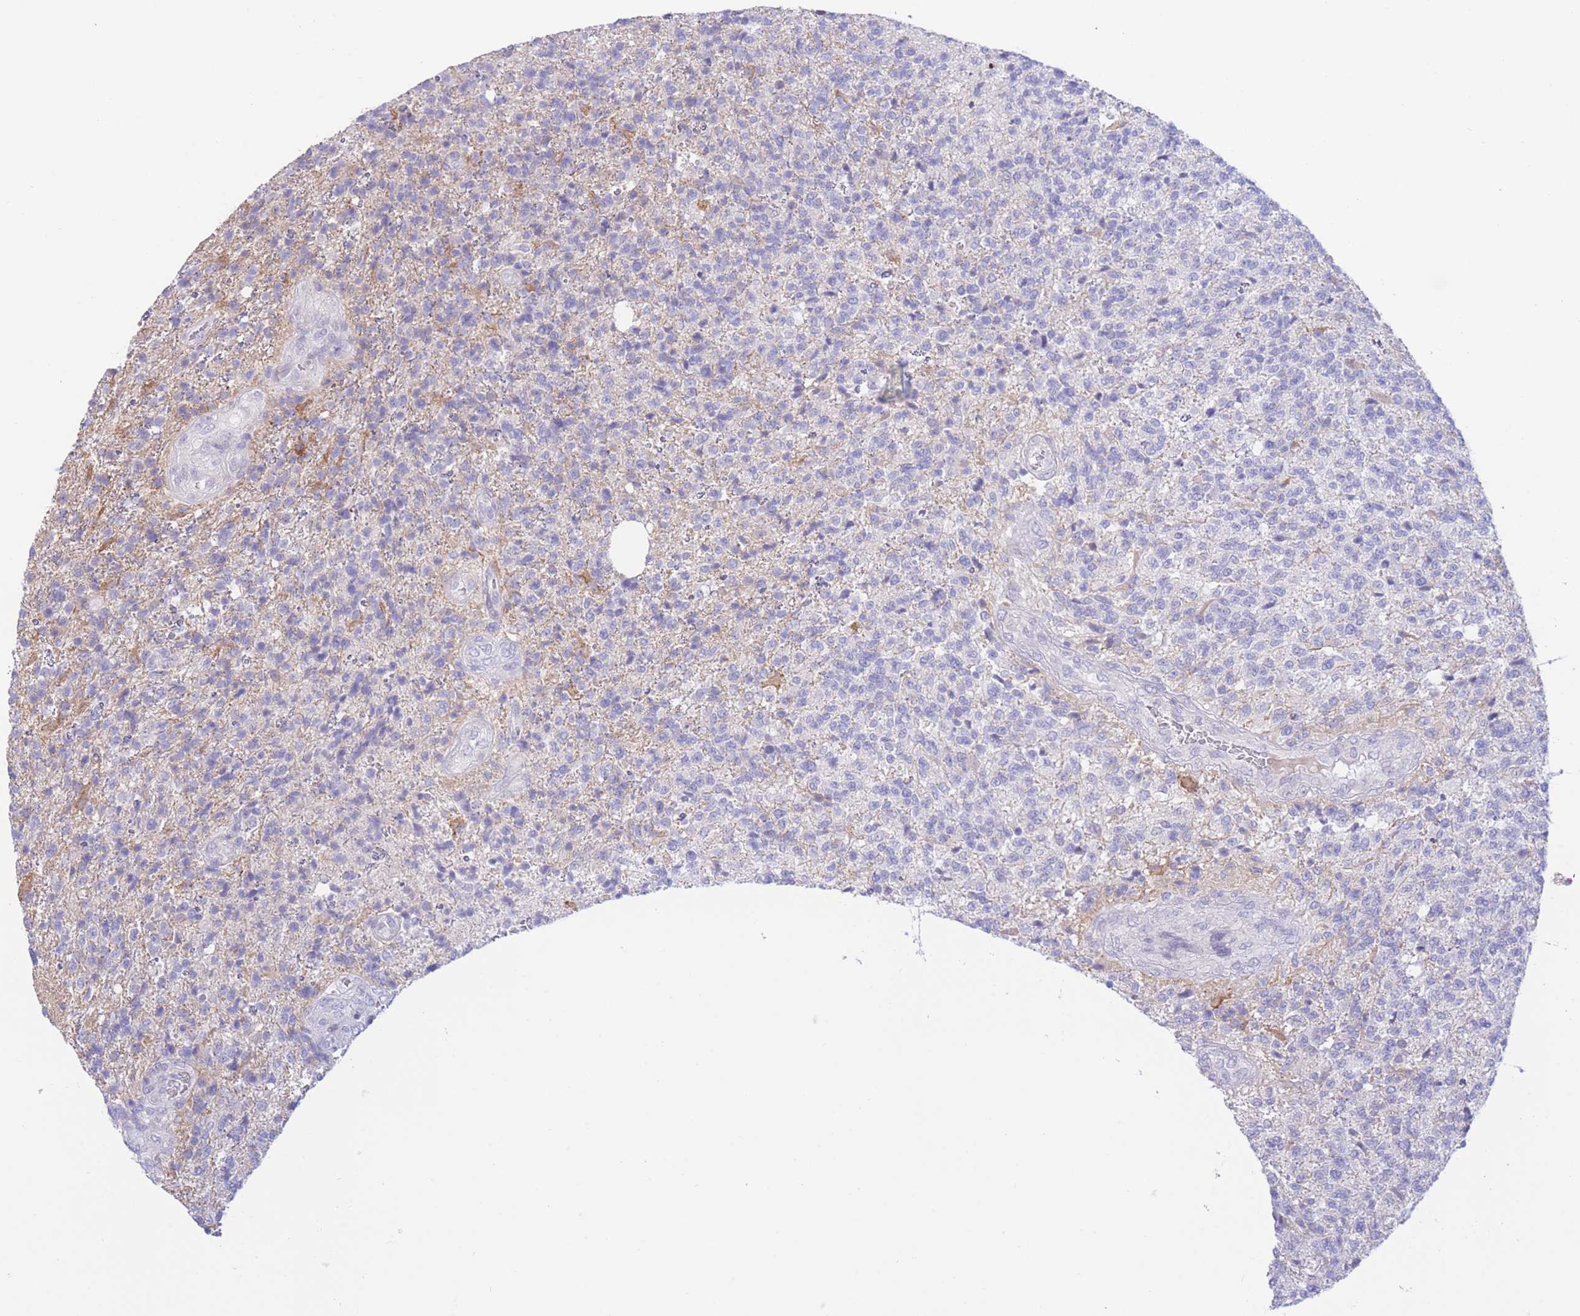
{"staining": {"intensity": "negative", "quantity": "none", "location": "none"}, "tissue": "glioma", "cell_type": "Tumor cells", "image_type": "cancer", "snomed": [{"axis": "morphology", "description": "Glioma, malignant, High grade"}, {"axis": "topography", "description": "Brain"}], "caption": "Malignant glioma (high-grade) was stained to show a protein in brown. There is no significant positivity in tumor cells.", "gene": "RPL39L", "patient": {"sex": "male", "age": 56}}